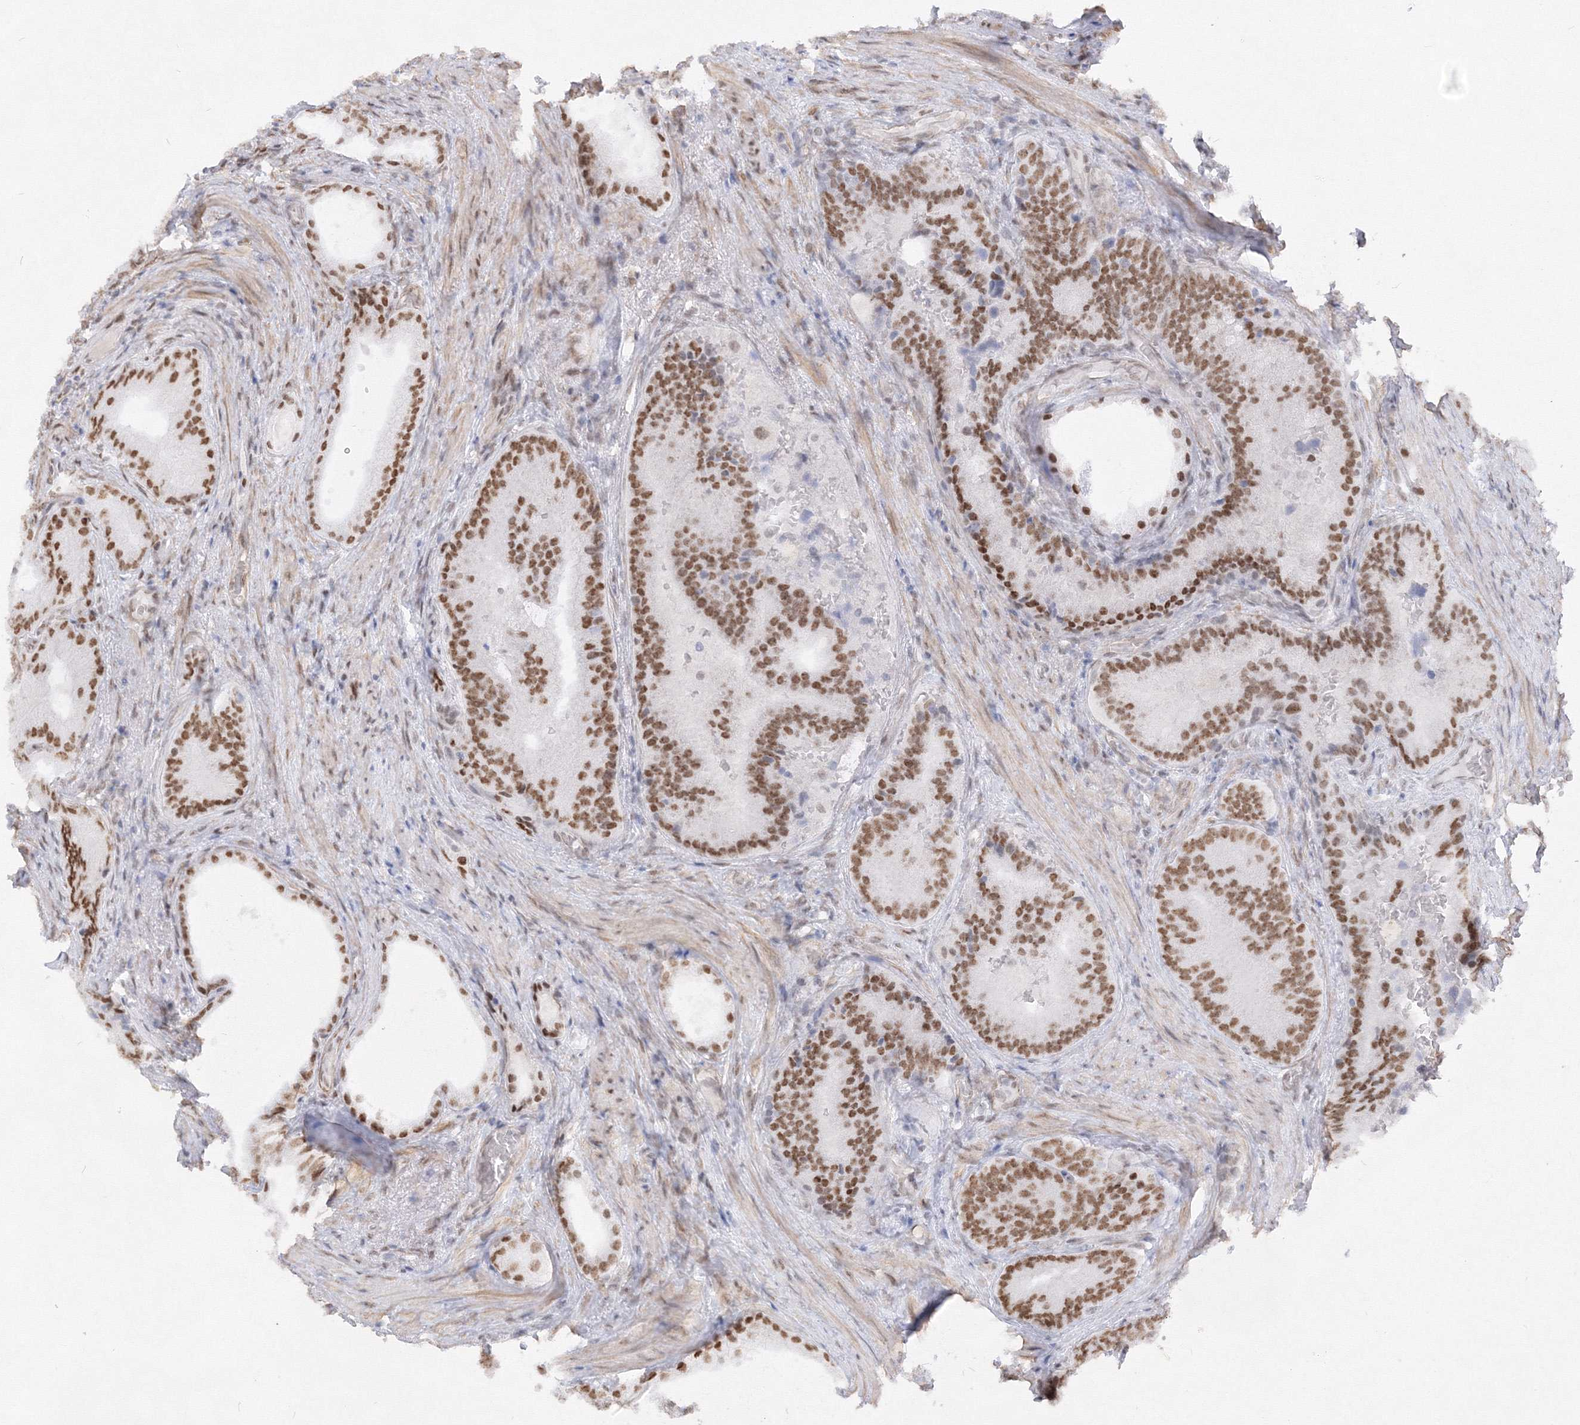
{"staining": {"intensity": "moderate", "quantity": ">75%", "location": "nuclear"}, "tissue": "prostate cancer", "cell_type": "Tumor cells", "image_type": "cancer", "snomed": [{"axis": "morphology", "description": "Adenocarcinoma, Low grade"}, {"axis": "topography", "description": "Prostate"}], "caption": "Prostate cancer tissue demonstrates moderate nuclear staining in about >75% of tumor cells, visualized by immunohistochemistry.", "gene": "ZNF638", "patient": {"sex": "male", "age": 71}}